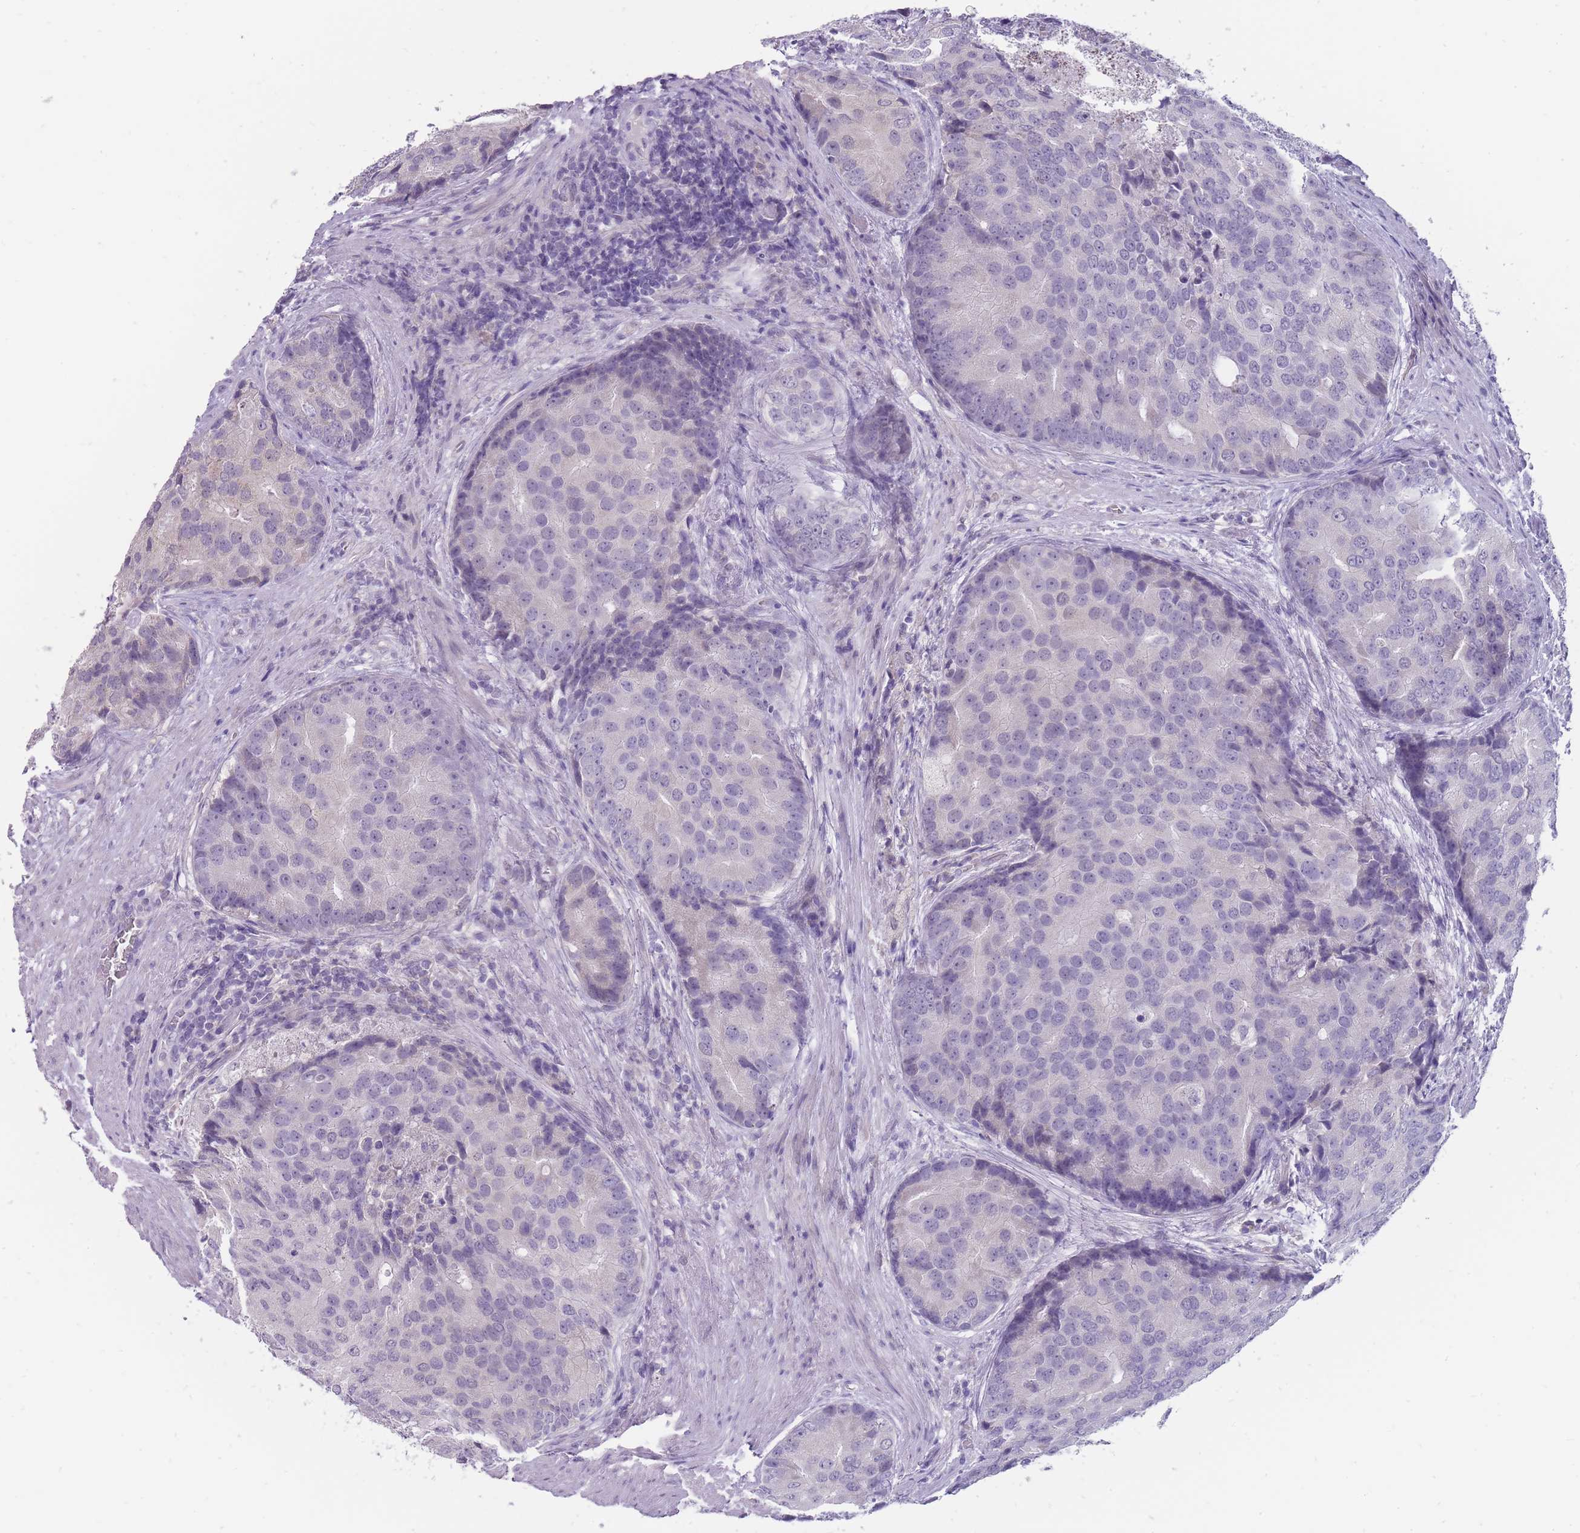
{"staining": {"intensity": "negative", "quantity": "none", "location": "none"}, "tissue": "prostate cancer", "cell_type": "Tumor cells", "image_type": "cancer", "snomed": [{"axis": "morphology", "description": "Adenocarcinoma, High grade"}, {"axis": "topography", "description": "Prostate"}], "caption": "This is an immunohistochemistry image of prostate cancer. There is no staining in tumor cells.", "gene": "ERICH4", "patient": {"sex": "male", "age": 62}}